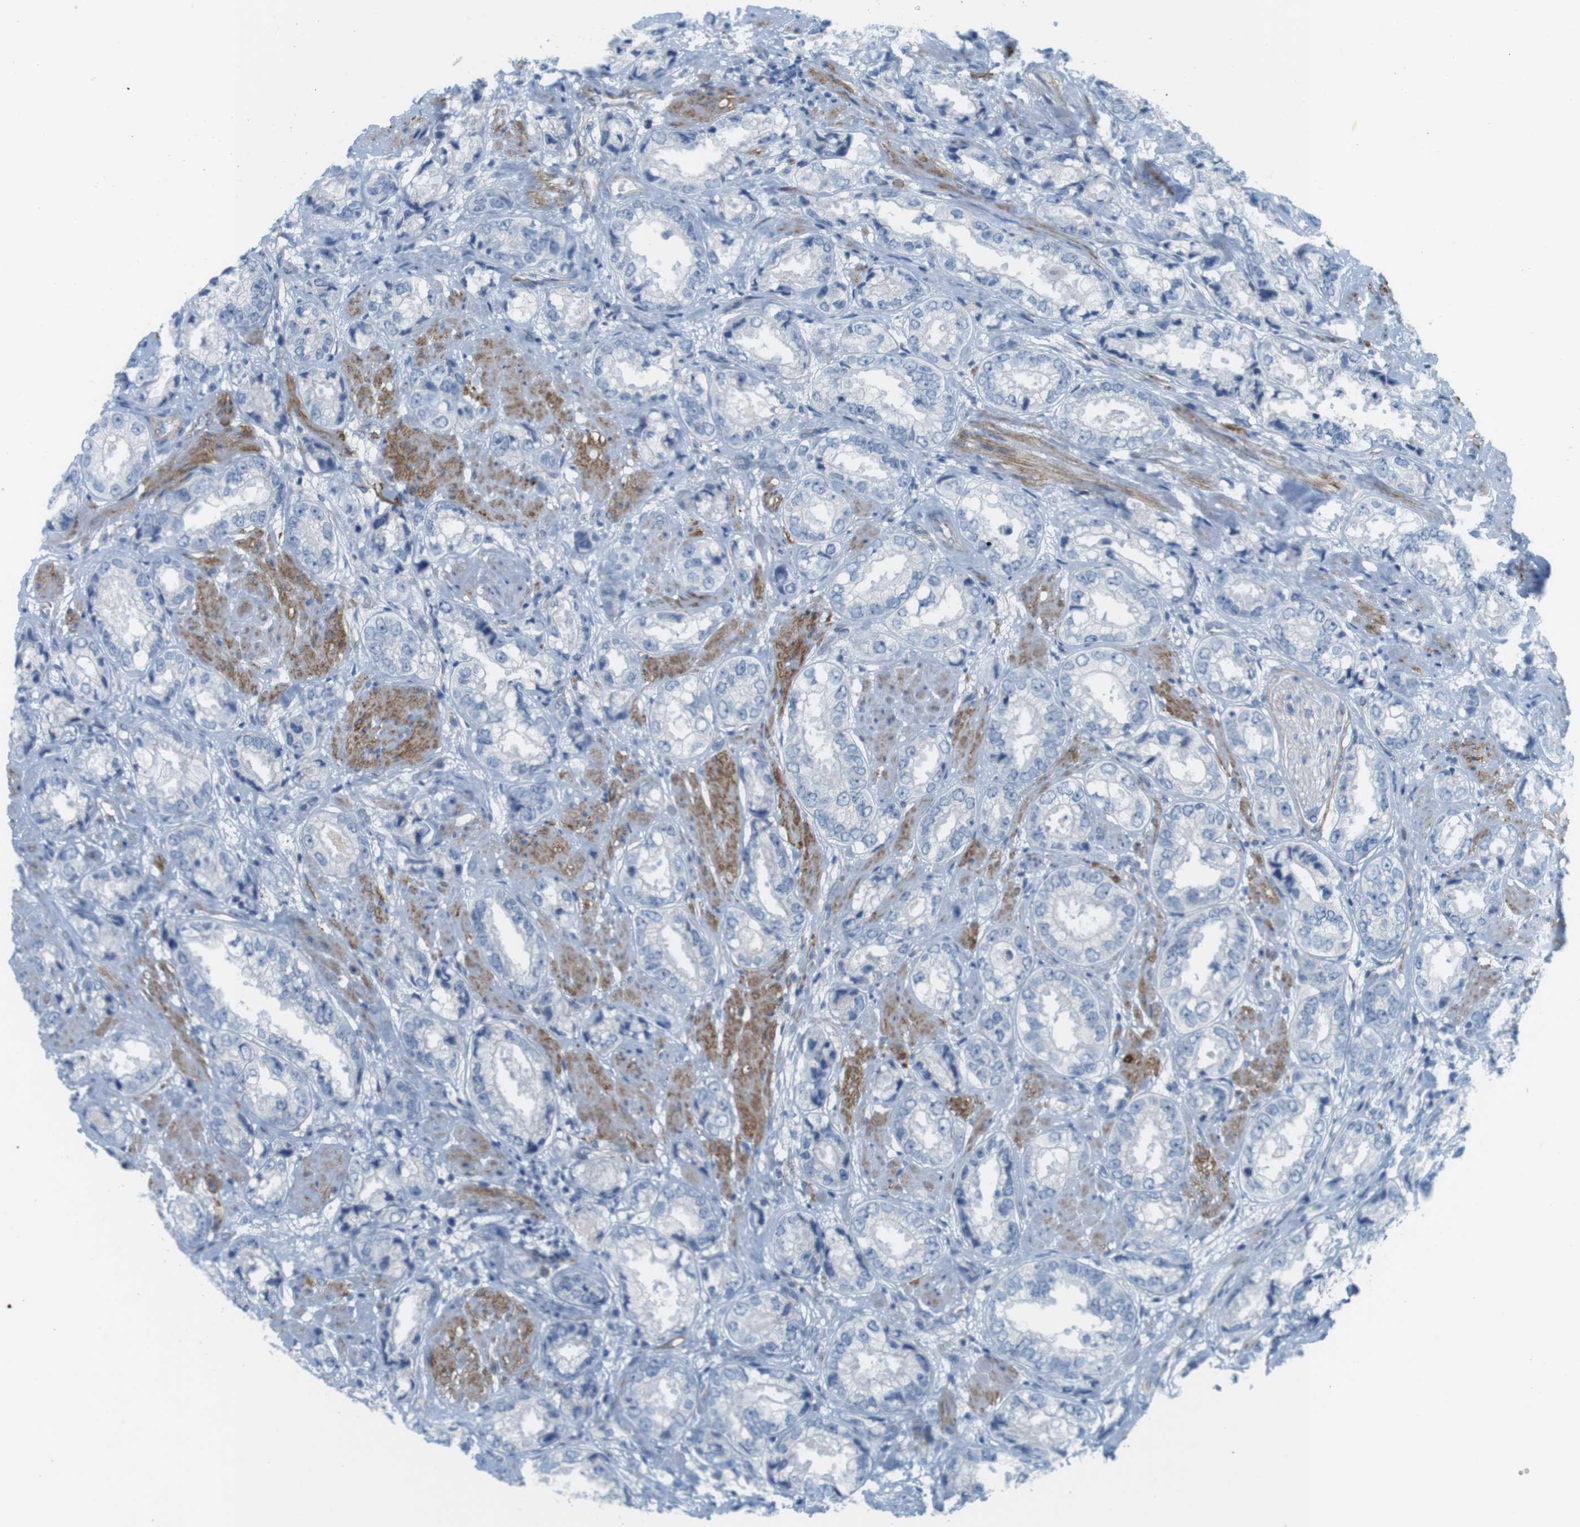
{"staining": {"intensity": "negative", "quantity": "none", "location": "none"}, "tissue": "prostate cancer", "cell_type": "Tumor cells", "image_type": "cancer", "snomed": [{"axis": "morphology", "description": "Adenocarcinoma, High grade"}, {"axis": "topography", "description": "Prostate"}], "caption": "Tumor cells show no significant positivity in prostate cancer. The staining was performed using DAB to visualize the protein expression in brown, while the nuclei were stained in blue with hematoxylin (Magnification: 20x).", "gene": "MYH9", "patient": {"sex": "male", "age": 61}}